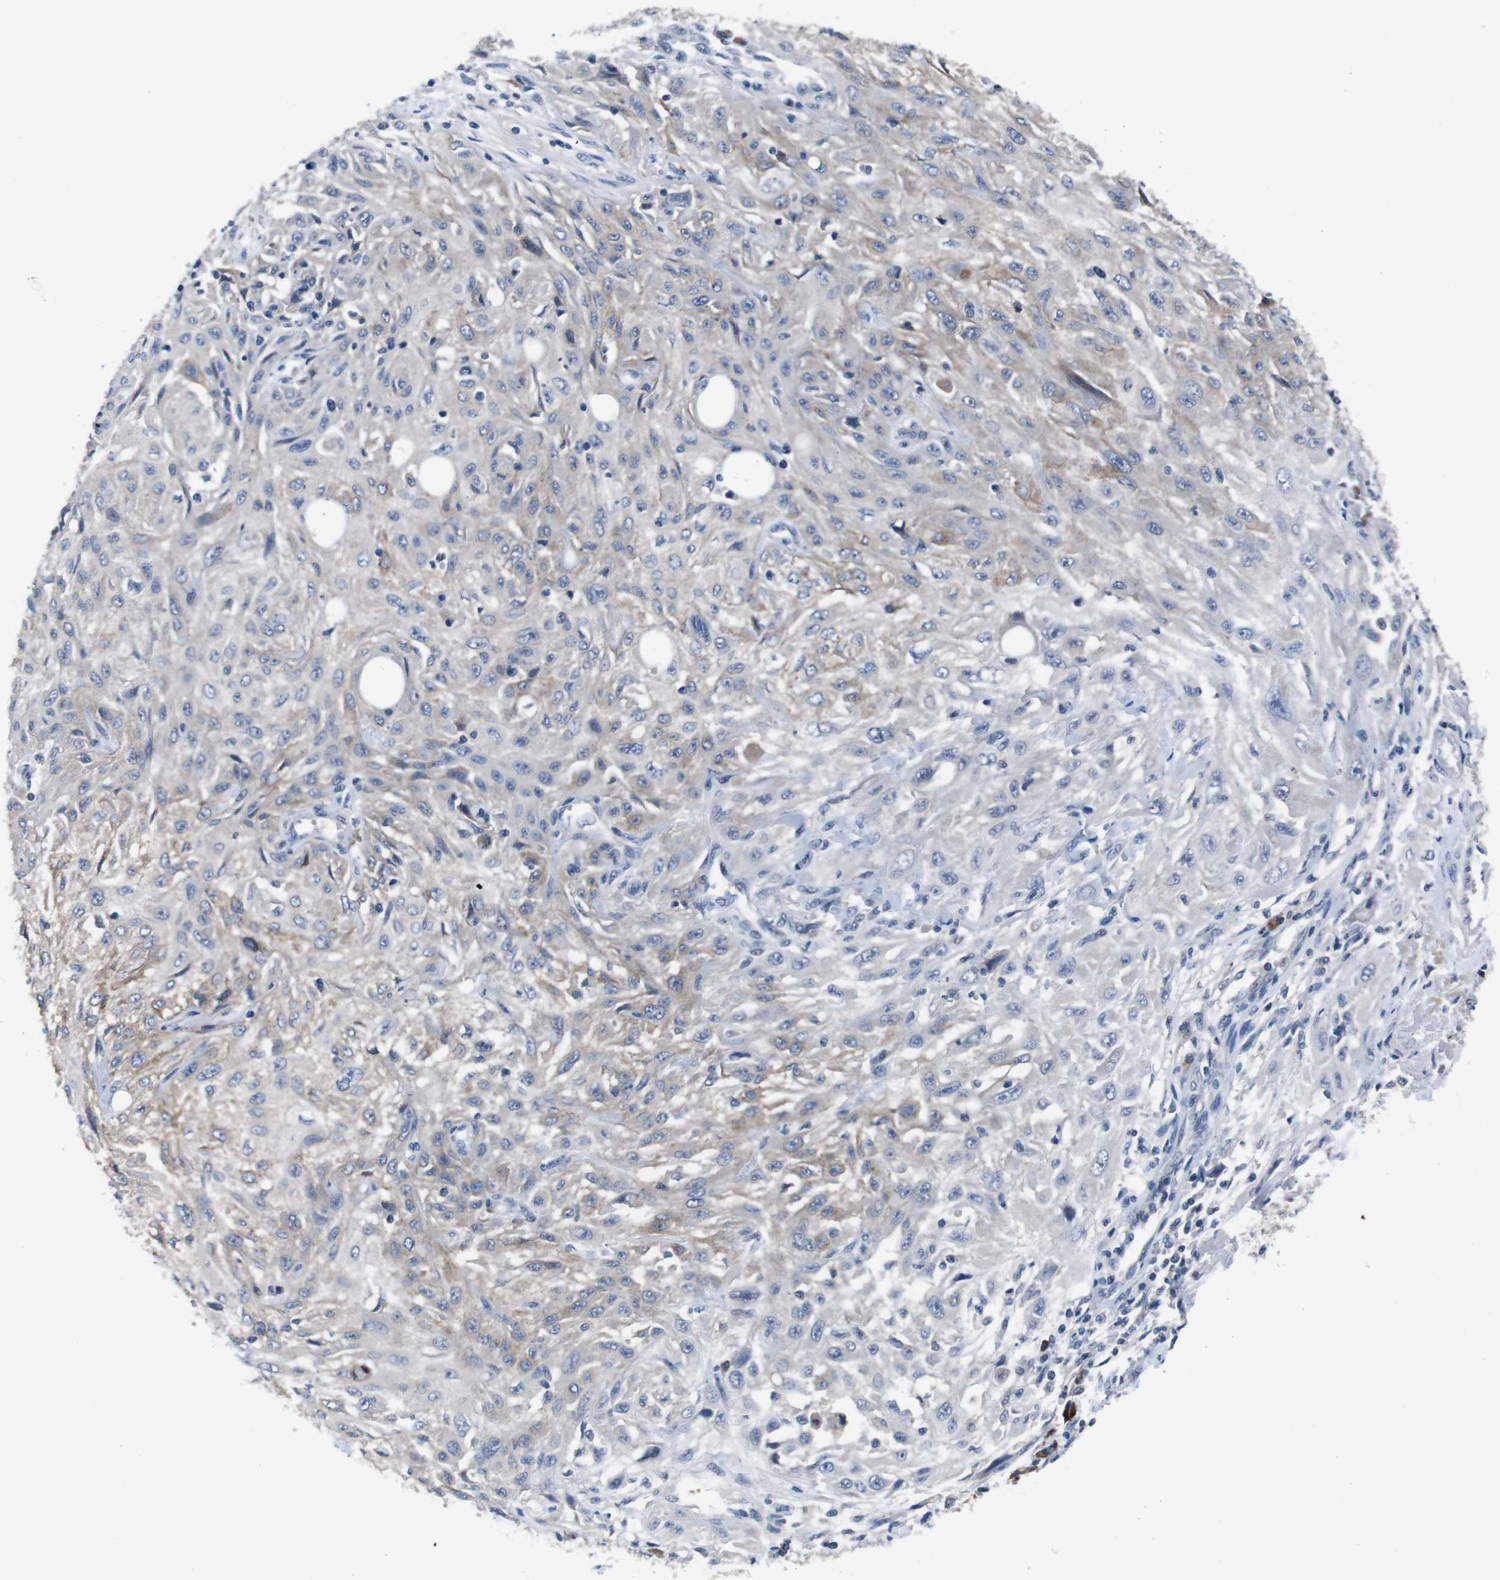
{"staining": {"intensity": "moderate", "quantity": "<25%", "location": "cytoplasmic/membranous"}, "tissue": "skin cancer", "cell_type": "Tumor cells", "image_type": "cancer", "snomed": [{"axis": "morphology", "description": "Squamous cell carcinoma, NOS"}, {"axis": "topography", "description": "Skin"}], "caption": "Skin cancer (squamous cell carcinoma) stained for a protein exhibits moderate cytoplasmic/membranous positivity in tumor cells.", "gene": "SEMA4B", "patient": {"sex": "male", "age": 75}}